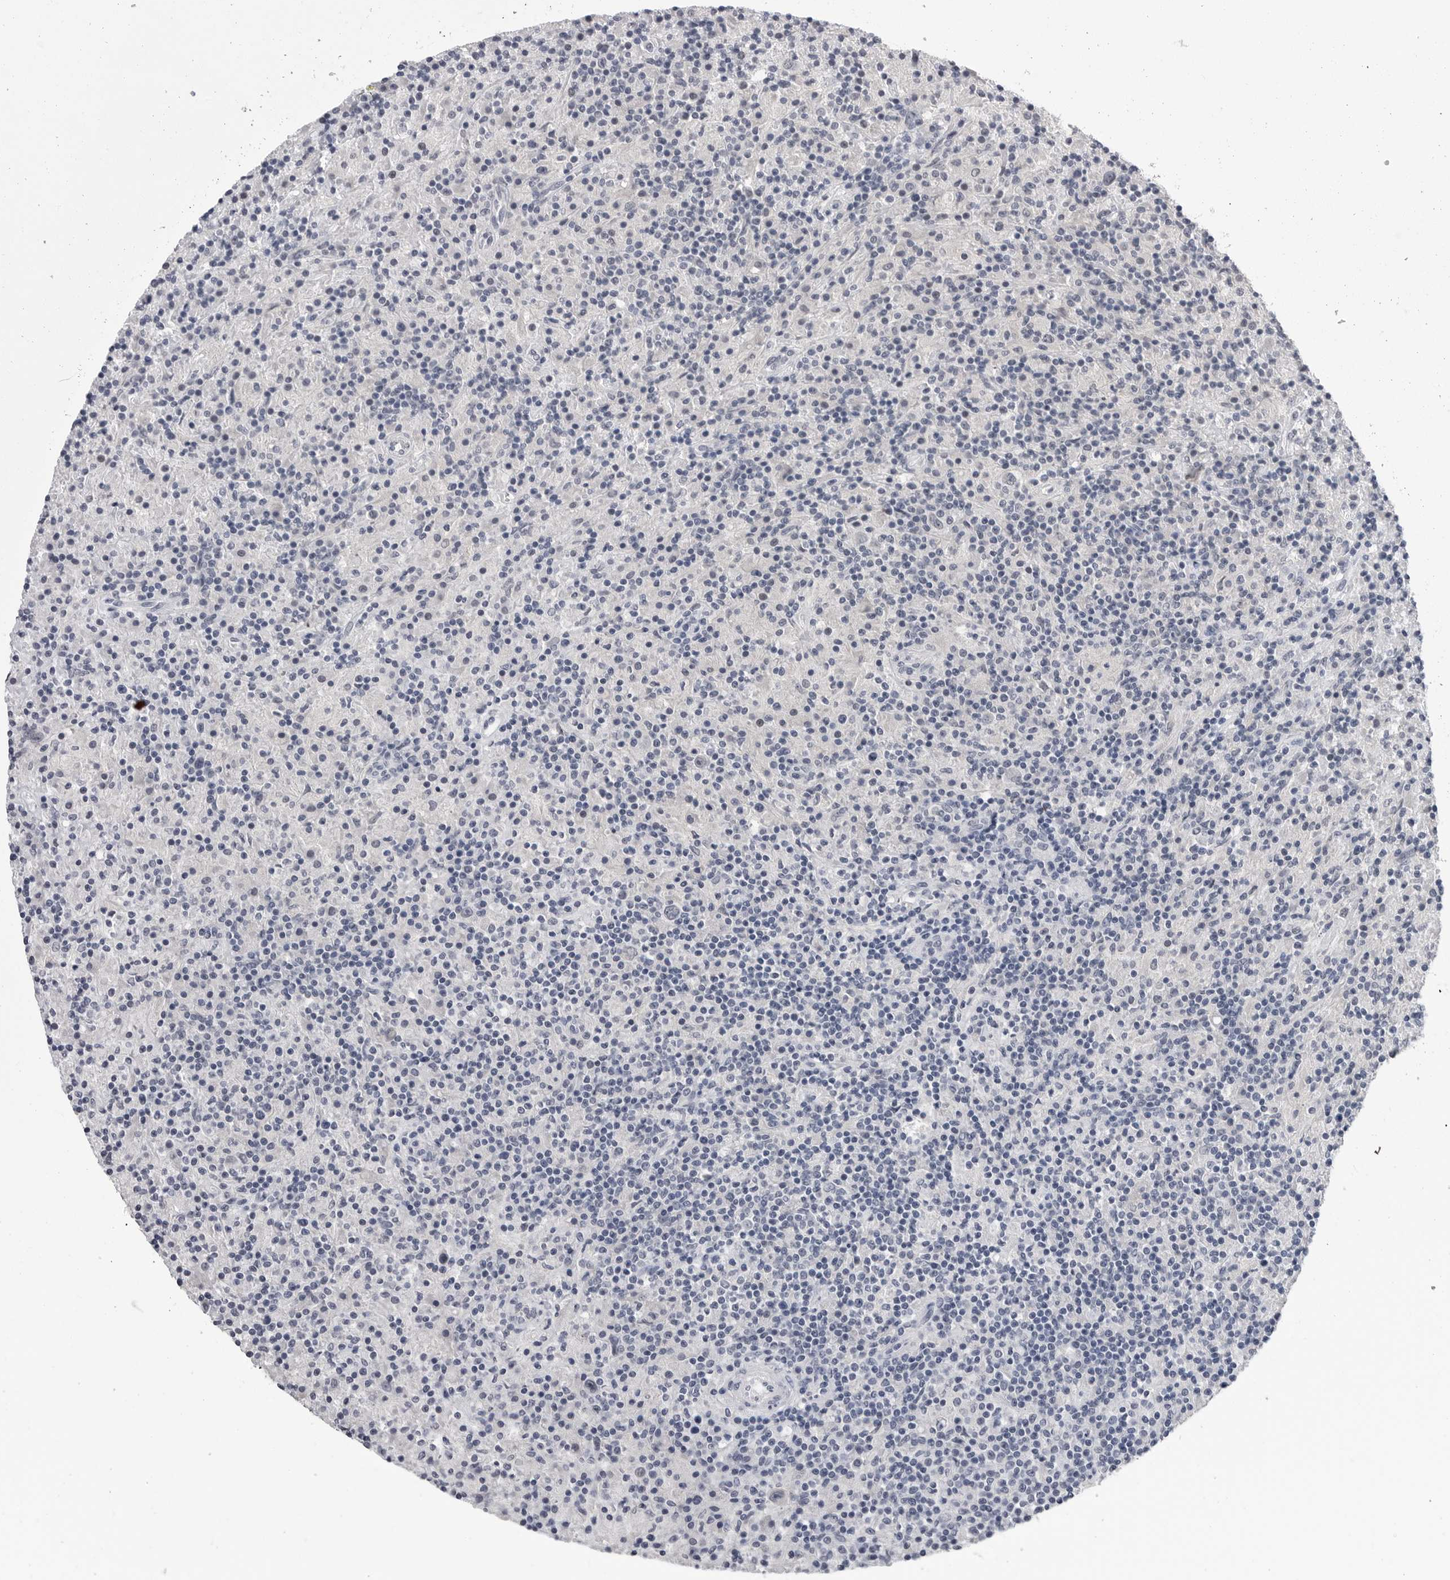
{"staining": {"intensity": "negative", "quantity": "none", "location": "none"}, "tissue": "lymphoma", "cell_type": "Tumor cells", "image_type": "cancer", "snomed": [{"axis": "morphology", "description": "Hodgkin's disease, NOS"}, {"axis": "topography", "description": "Lymph node"}], "caption": "There is no significant staining in tumor cells of Hodgkin's disease.", "gene": "DLG2", "patient": {"sex": "male", "age": 70}}